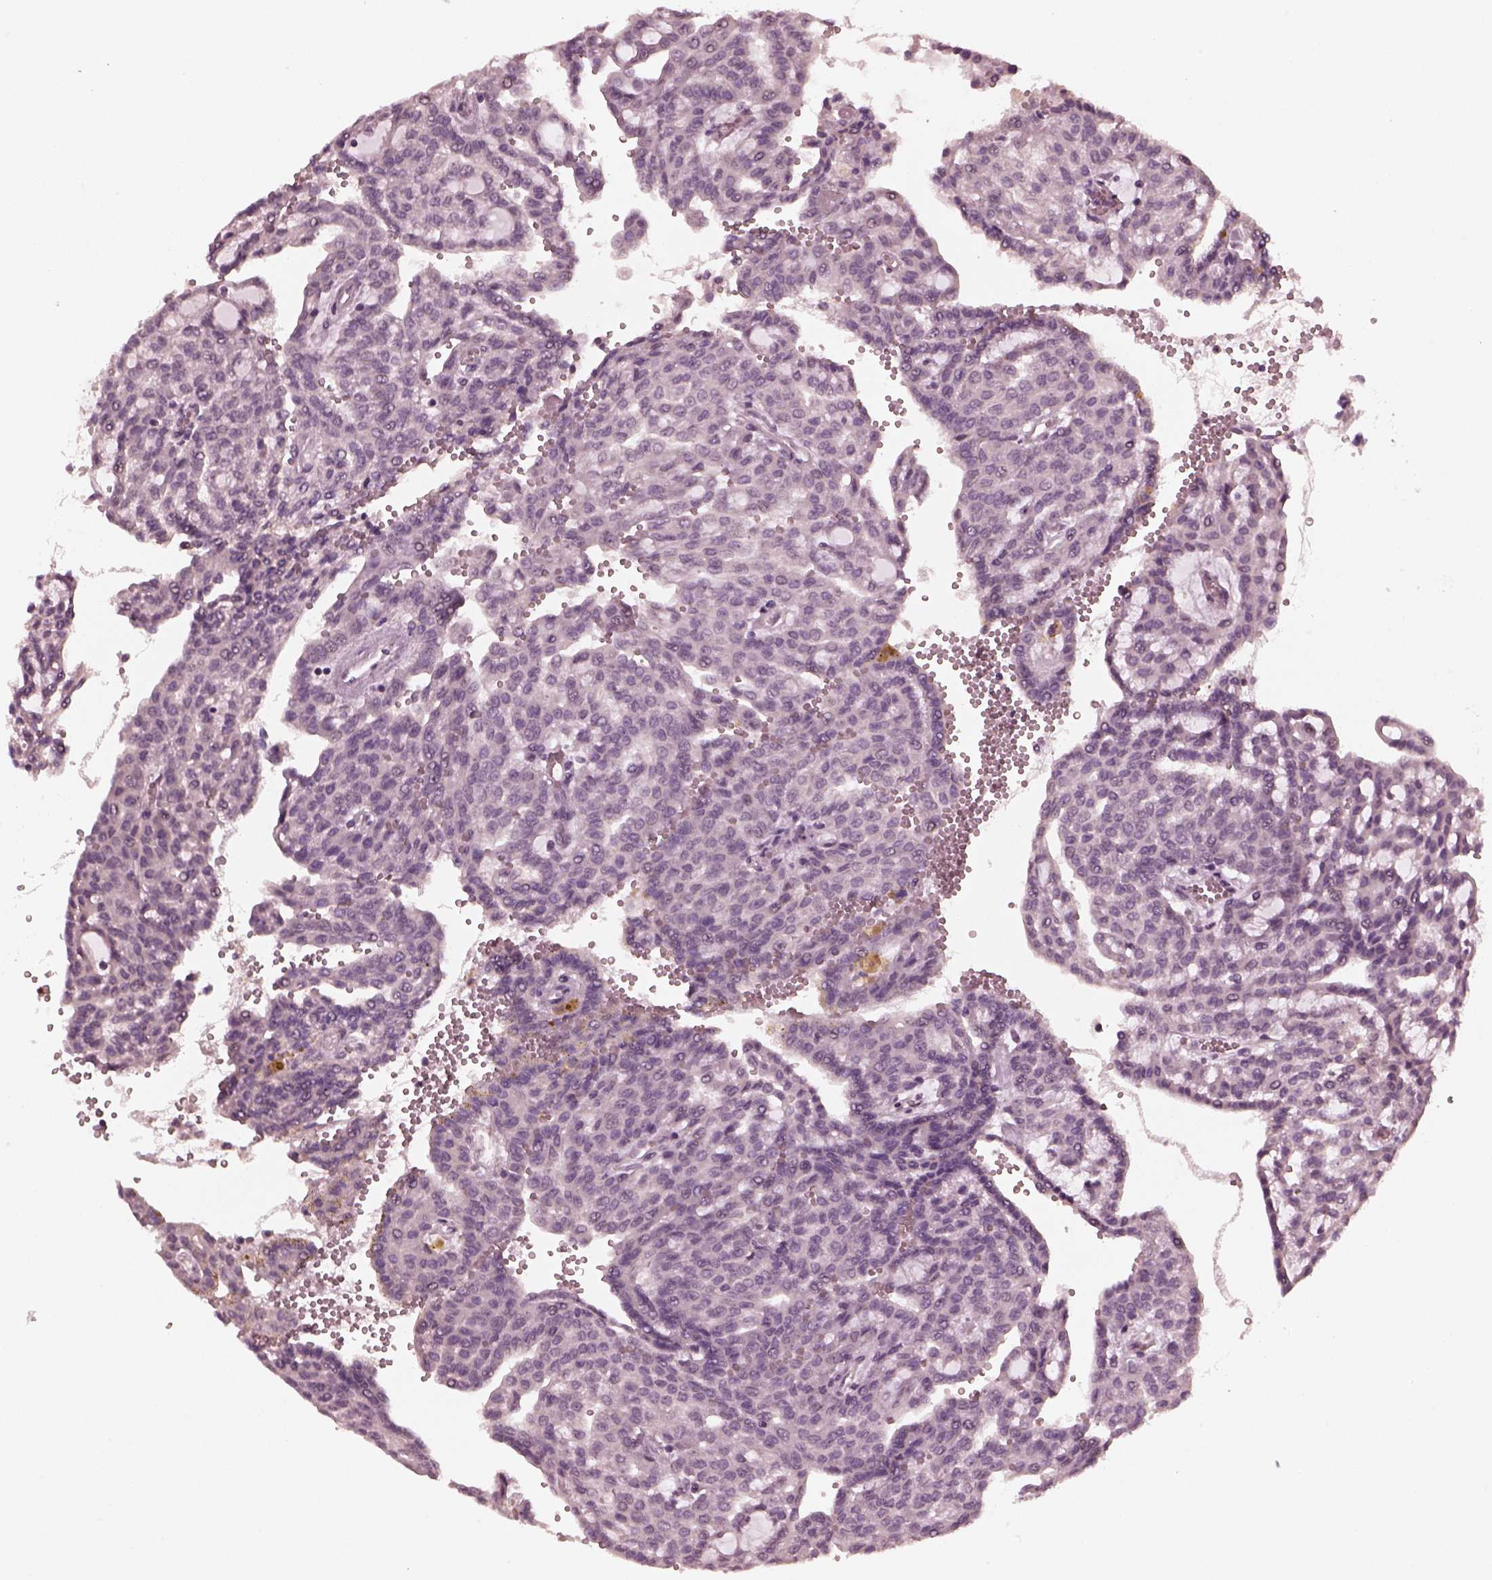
{"staining": {"intensity": "negative", "quantity": "none", "location": "none"}, "tissue": "renal cancer", "cell_type": "Tumor cells", "image_type": "cancer", "snomed": [{"axis": "morphology", "description": "Adenocarcinoma, NOS"}, {"axis": "topography", "description": "Kidney"}], "caption": "An image of renal cancer (adenocarcinoma) stained for a protein shows no brown staining in tumor cells. (Stains: DAB immunohistochemistry with hematoxylin counter stain, Microscopy: brightfield microscopy at high magnification).", "gene": "RGS7", "patient": {"sex": "male", "age": 63}}